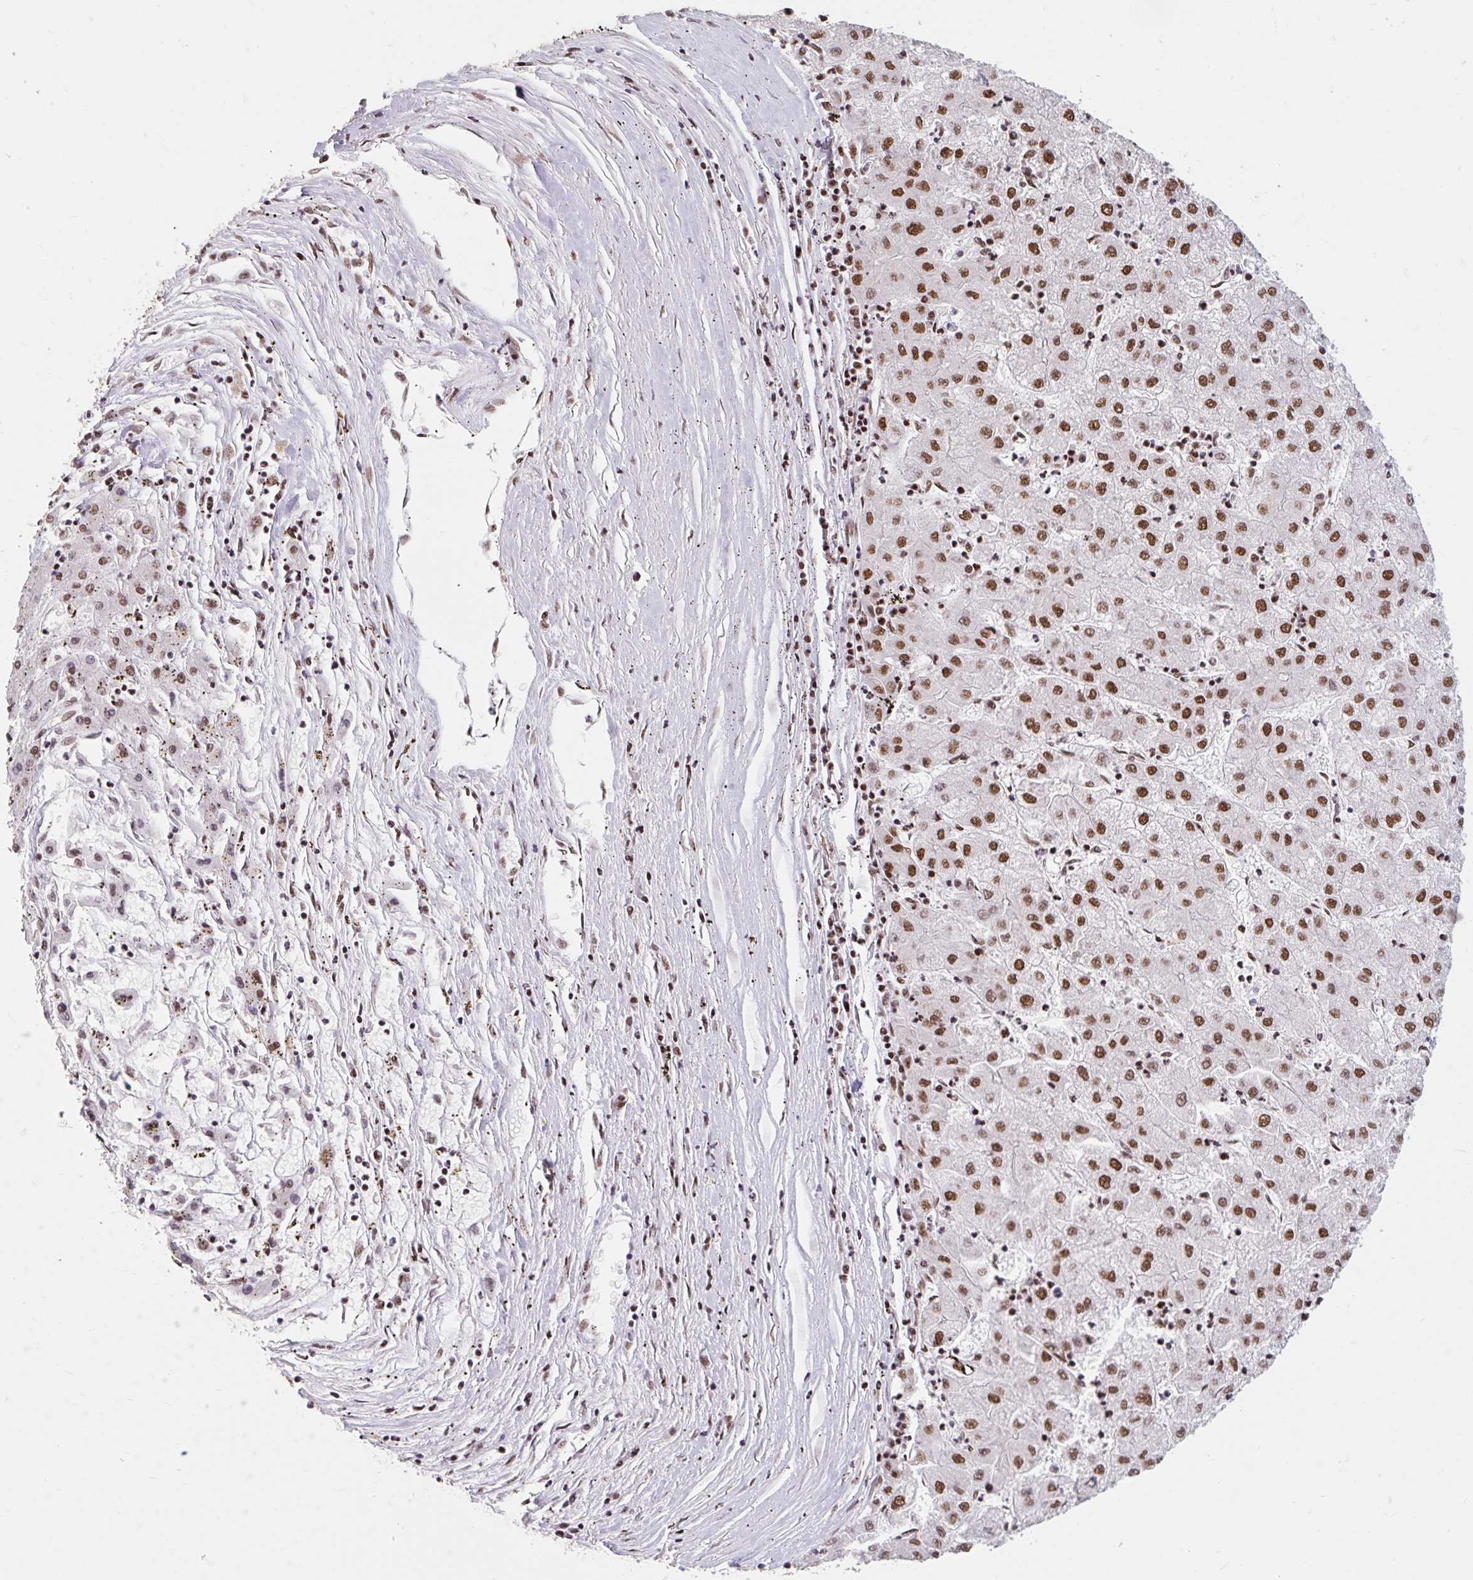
{"staining": {"intensity": "strong", "quantity": ">75%", "location": "nuclear"}, "tissue": "liver cancer", "cell_type": "Tumor cells", "image_type": "cancer", "snomed": [{"axis": "morphology", "description": "Carcinoma, Hepatocellular, NOS"}, {"axis": "topography", "description": "Liver"}], "caption": "A histopathology image of human liver cancer (hepatocellular carcinoma) stained for a protein displays strong nuclear brown staining in tumor cells. (IHC, brightfield microscopy, high magnification).", "gene": "SRSF10", "patient": {"sex": "male", "age": 72}}